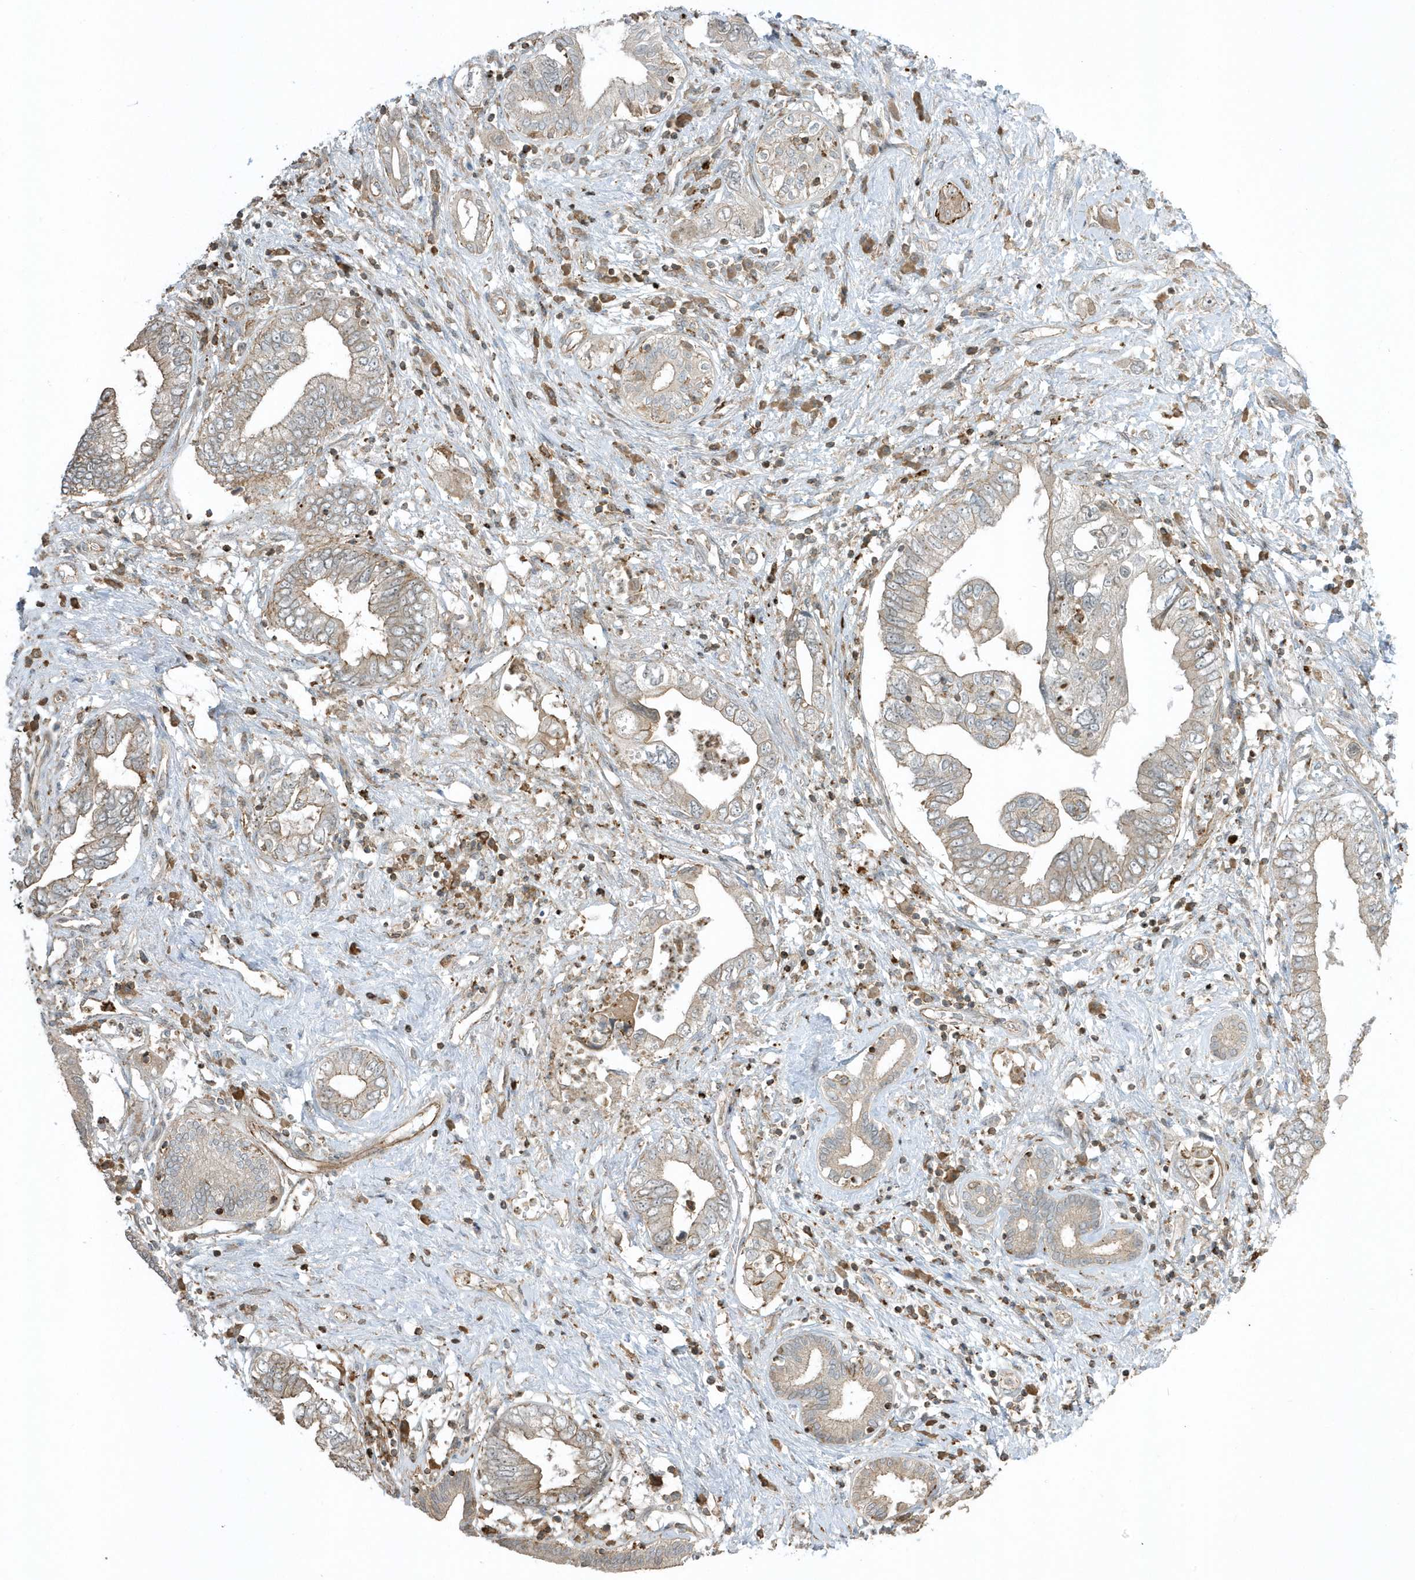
{"staining": {"intensity": "weak", "quantity": ">75%", "location": "cytoplasmic/membranous"}, "tissue": "pancreatic cancer", "cell_type": "Tumor cells", "image_type": "cancer", "snomed": [{"axis": "morphology", "description": "Adenocarcinoma, NOS"}, {"axis": "topography", "description": "Pancreas"}], "caption": "Immunohistochemistry histopathology image of pancreatic cancer stained for a protein (brown), which demonstrates low levels of weak cytoplasmic/membranous positivity in approximately >75% of tumor cells.", "gene": "ZBTB8A", "patient": {"sex": "female", "age": 73}}